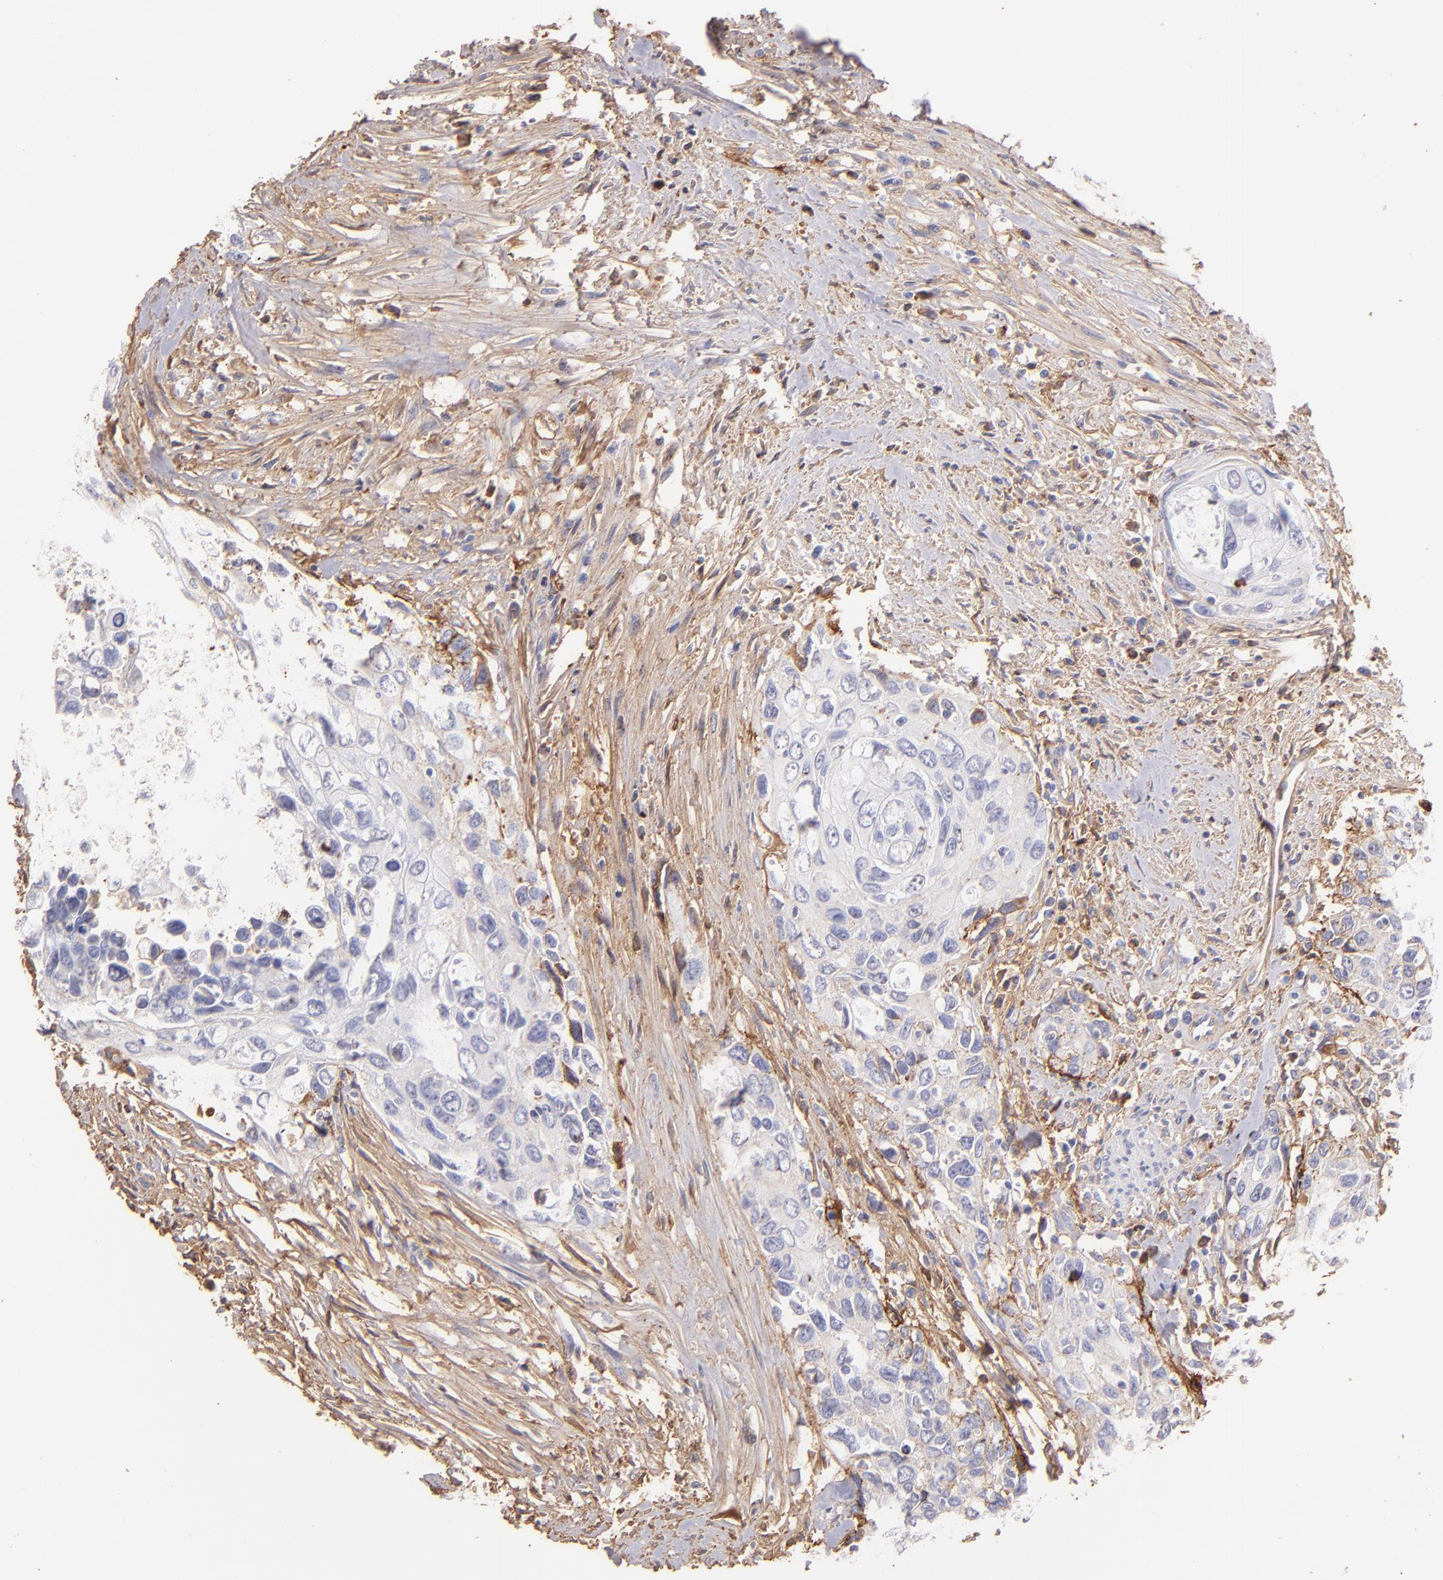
{"staining": {"intensity": "weak", "quantity": "<25%", "location": "cytoplasmic/membranous"}, "tissue": "urothelial cancer", "cell_type": "Tumor cells", "image_type": "cancer", "snomed": [{"axis": "morphology", "description": "Urothelial carcinoma, High grade"}, {"axis": "topography", "description": "Urinary bladder"}], "caption": "IHC photomicrograph of neoplastic tissue: urothelial cancer stained with DAB exhibits no significant protein positivity in tumor cells. (Immunohistochemistry, brightfield microscopy, high magnification).", "gene": "FGB", "patient": {"sex": "male", "age": 71}}